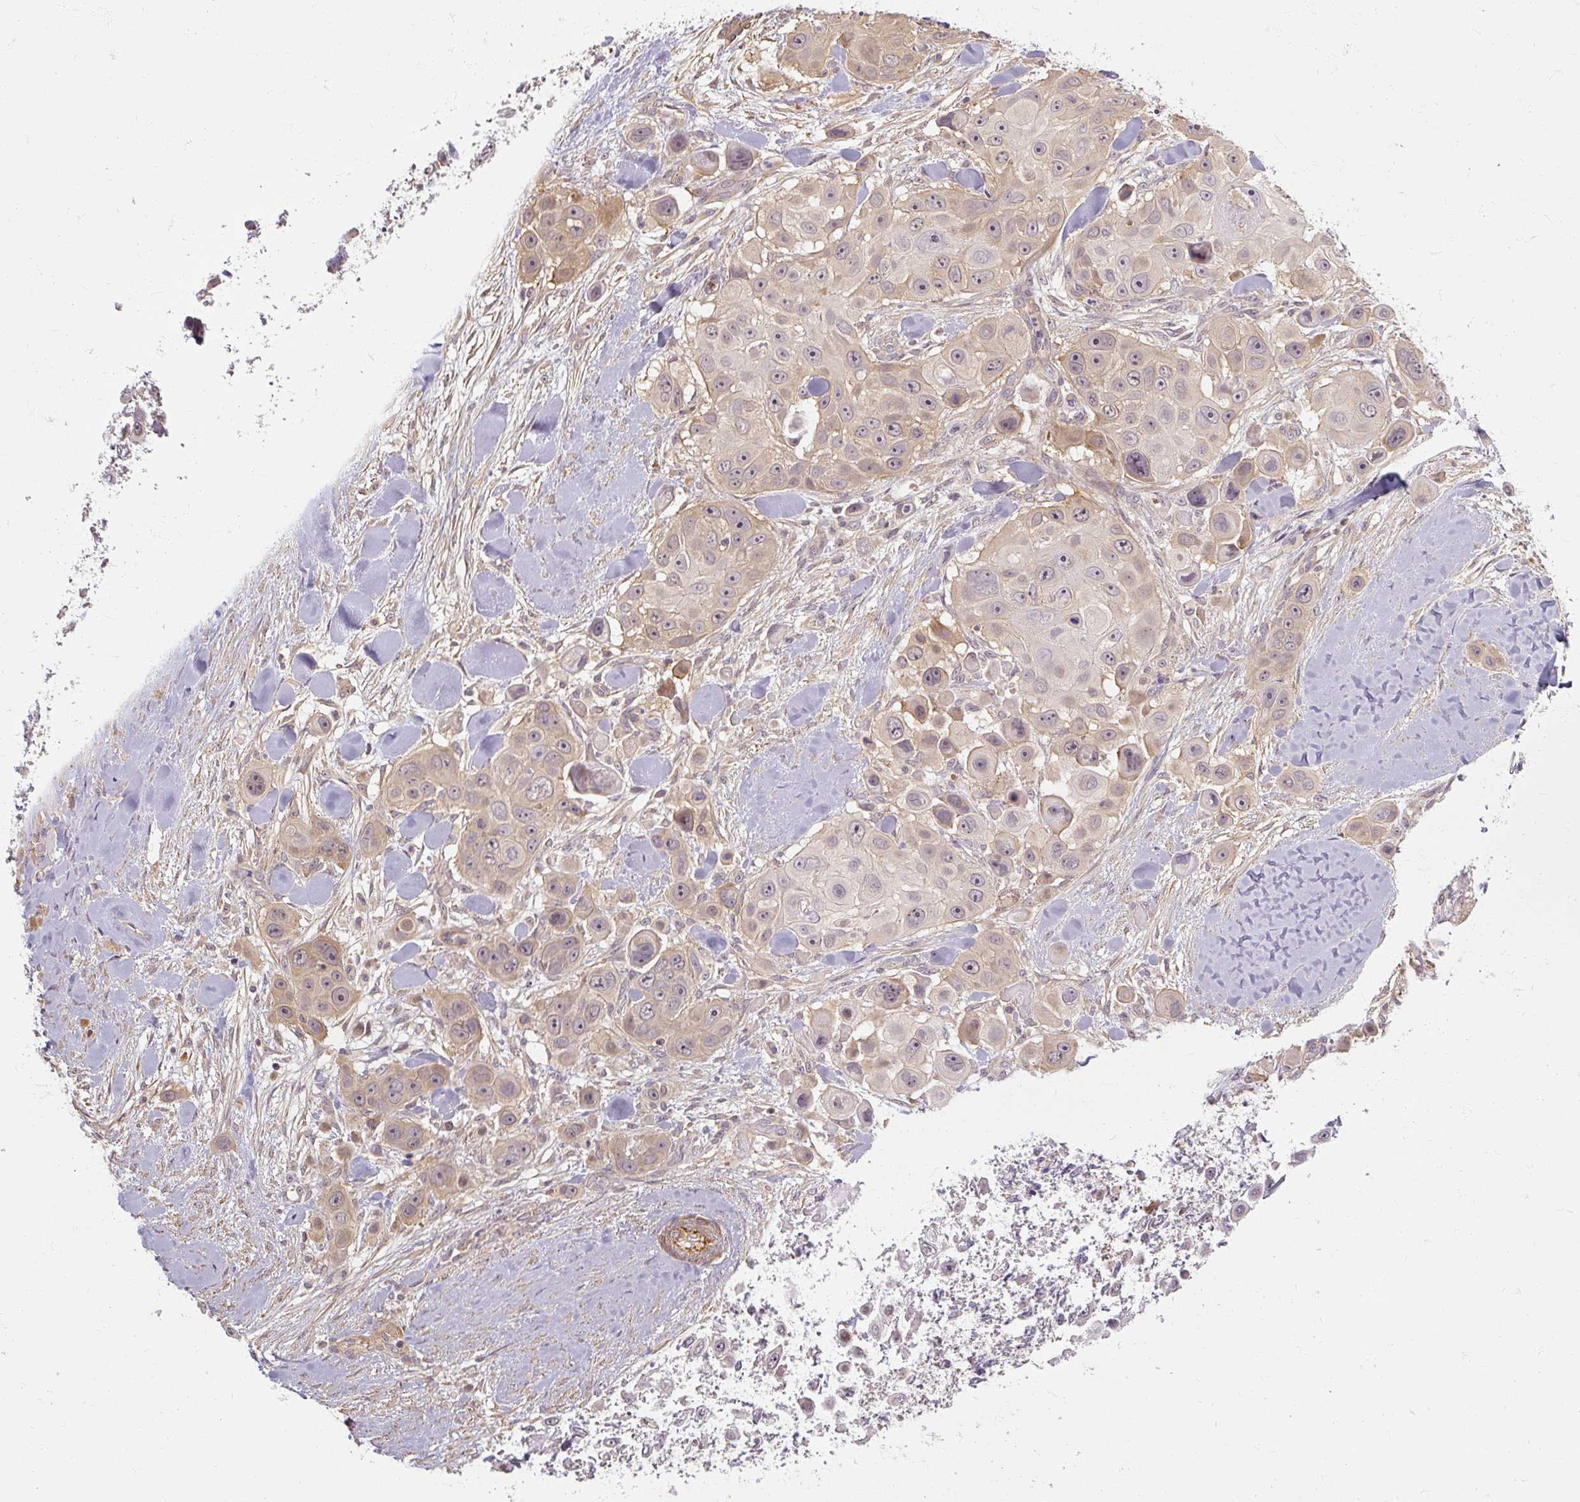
{"staining": {"intensity": "weak", "quantity": "25%-75%", "location": "cytoplasmic/membranous,nuclear"}, "tissue": "skin cancer", "cell_type": "Tumor cells", "image_type": "cancer", "snomed": [{"axis": "morphology", "description": "Squamous cell carcinoma, NOS"}, {"axis": "topography", "description": "Skin"}], "caption": "Human skin cancer (squamous cell carcinoma) stained with a protein marker reveals weak staining in tumor cells.", "gene": "RB1CC1", "patient": {"sex": "male", "age": 67}}